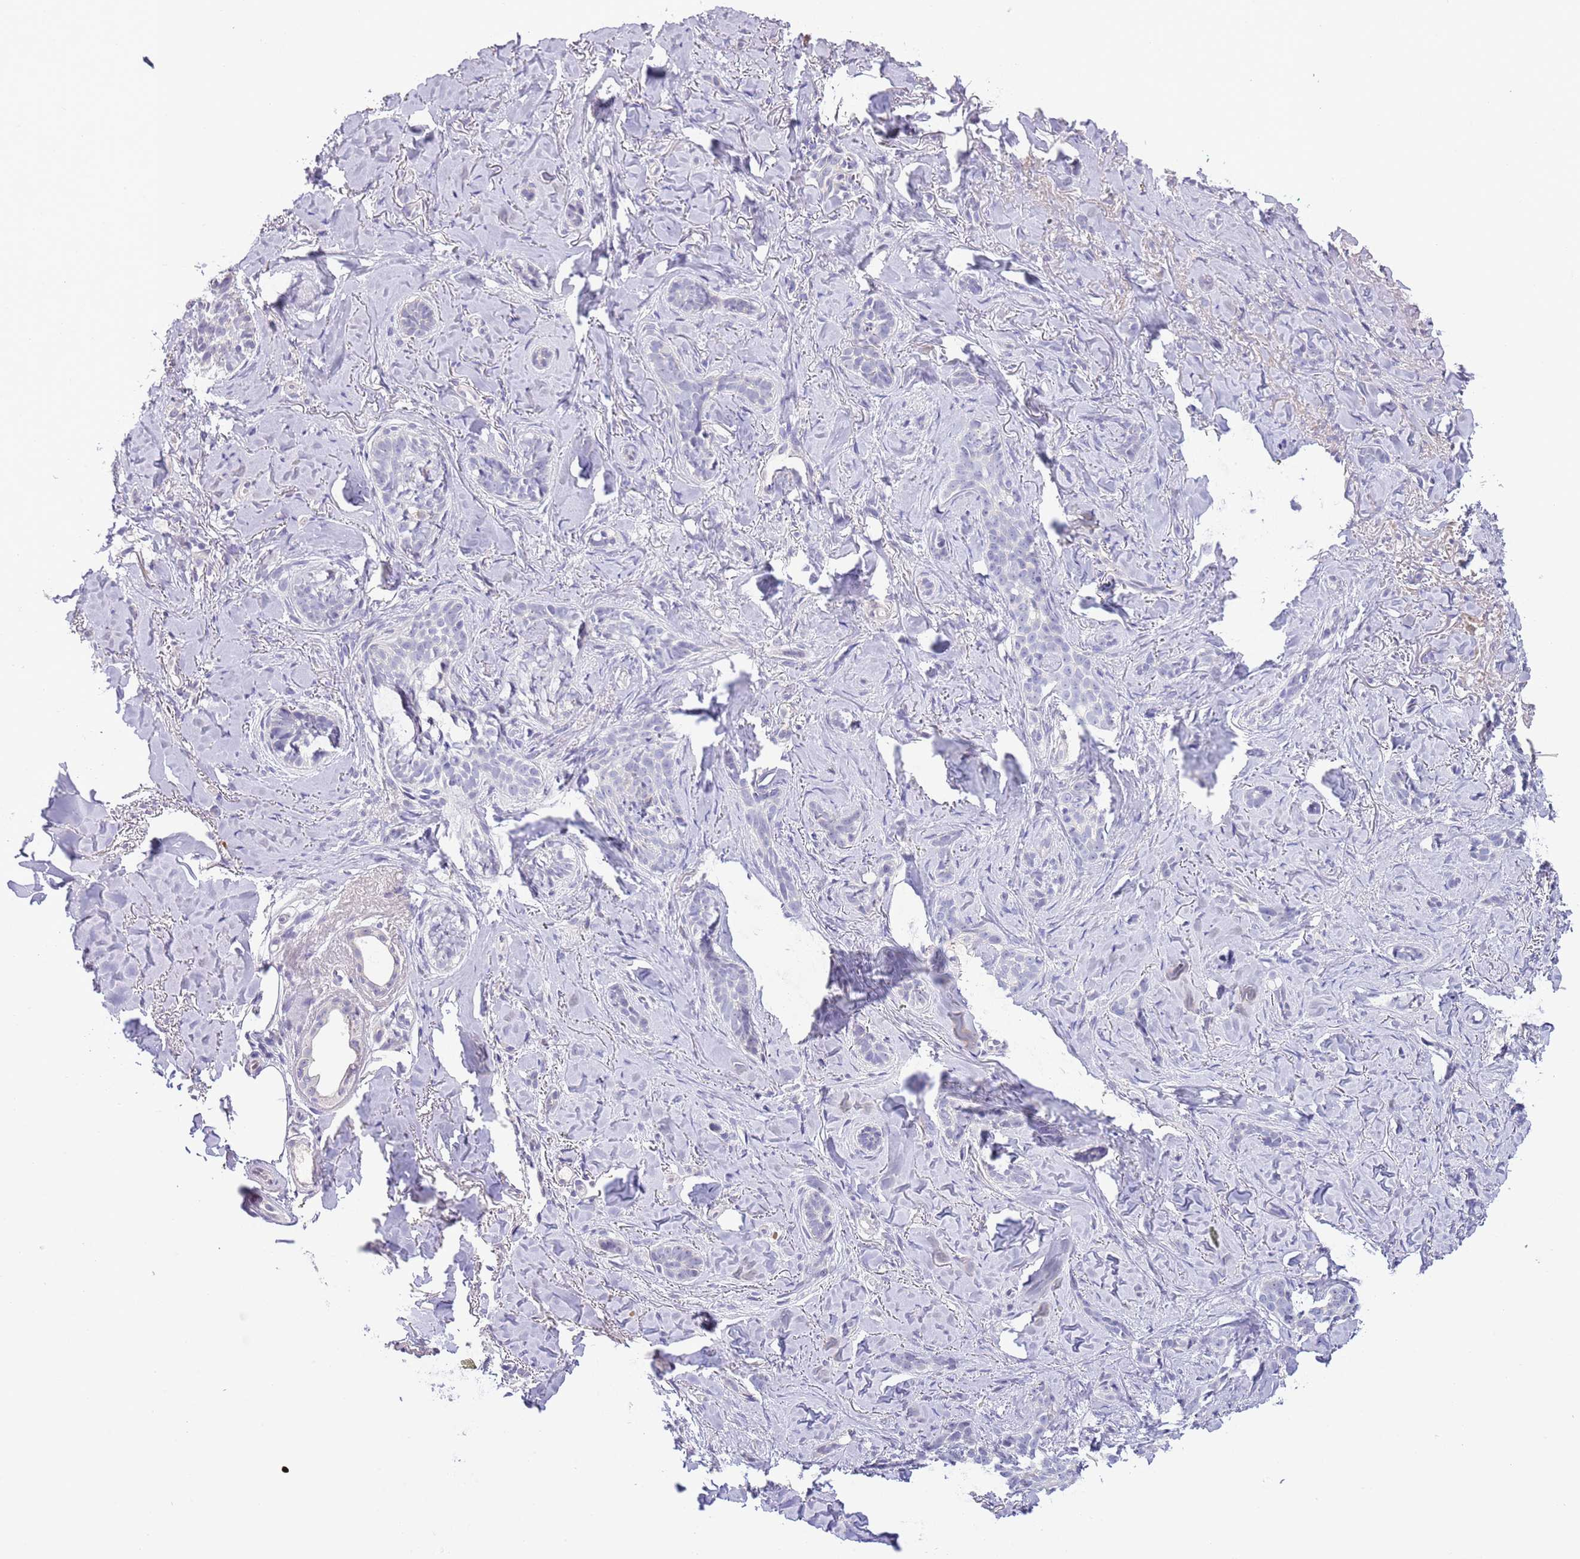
{"staining": {"intensity": "negative", "quantity": "none", "location": "none"}, "tissue": "skin cancer", "cell_type": "Tumor cells", "image_type": "cancer", "snomed": [{"axis": "morphology", "description": "Basal cell carcinoma"}, {"axis": "topography", "description": "Skin"}], "caption": "Image shows no protein positivity in tumor cells of skin cancer (basal cell carcinoma) tissue.", "gene": "AP1S2", "patient": {"sex": "female", "age": 55}}